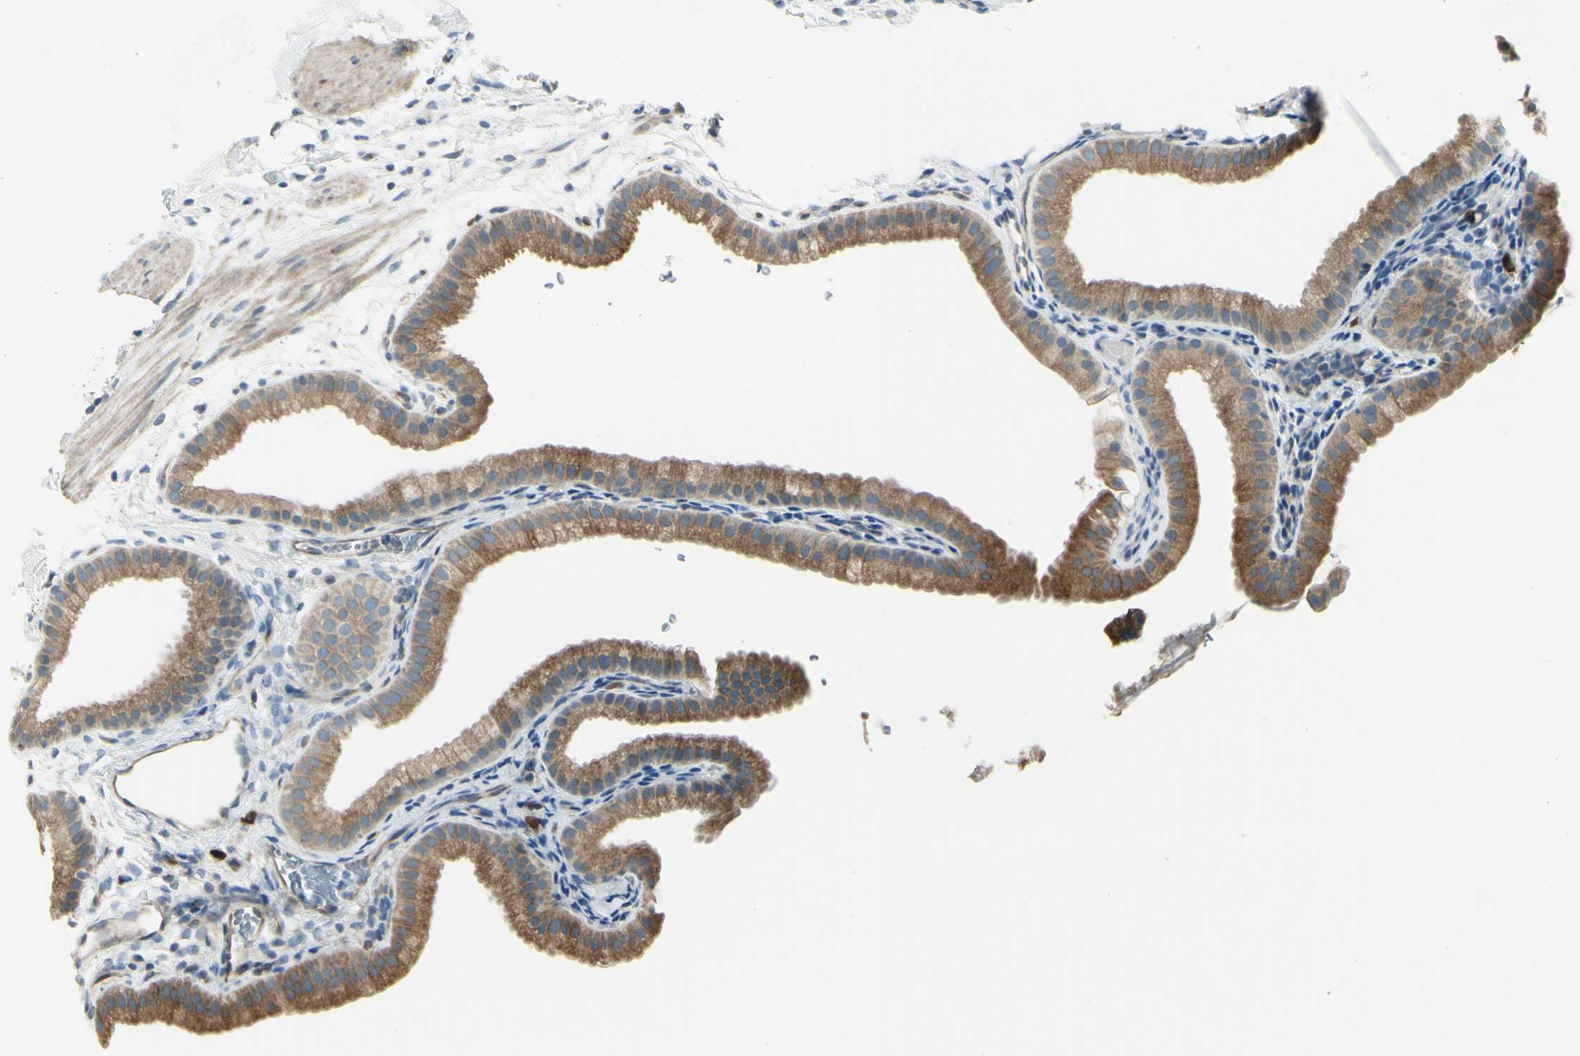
{"staining": {"intensity": "moderate", "quantity": ">75%", "location": "cytoplasmic/membranous"}, "tissue": "gallbladder", "cell_type": "Glandular cells", "image_type": "normal", "snomed": [{"axis": "morphology", "description": "Normal tissue, NOS"}, {"axis": "topography", "description": "Gallbladder"}], "caption": "Protein expression analysis of benign human gallbladder reveals moderate cytoplasmic/membranous staining in about >75% of glandular cells. Immunohistochemistry (ihc) stains the protein in brown and the nuclei are stained blue.", "gene": "SELENOS", "patient": {"sex": "female", "age": 64}}